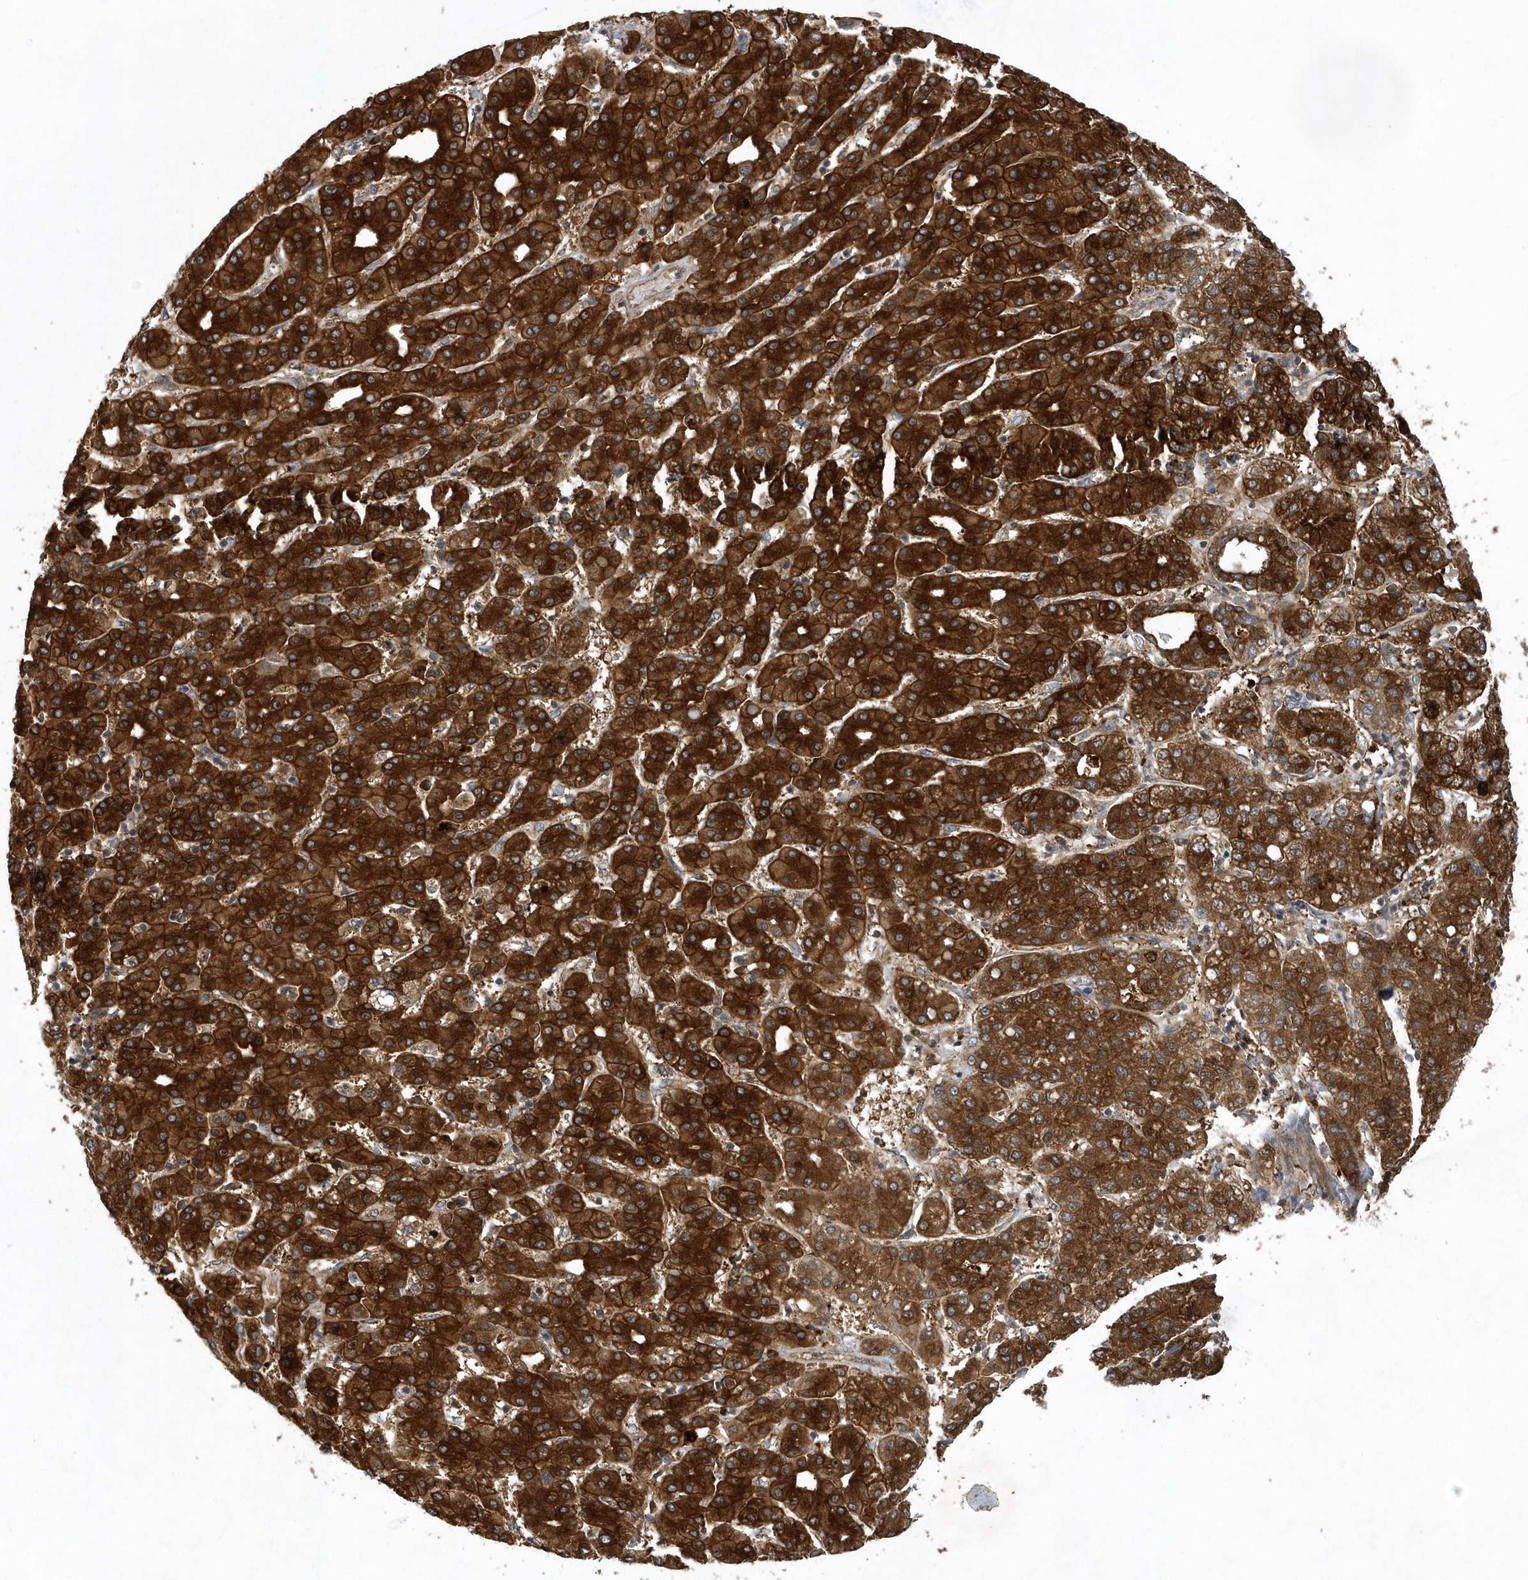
{"staining": {"intensity": "strong", "quantity": ">75%", "location": "cytoplasmic/membranous"}, "tissue": "liver cancer", "cell_type": "Tumor cells", "image_type": "cancer", "snomed": [{"axis": "morphology", "description": "Carcinoma, Hepatocellular, NOS"}, {"axis": "topography", "description": "Liver"}], "caption": "Tumor cells display strong cytoplasmic/membranous staining in about >75% of cells in liver cancer (hepatocellular carcinoma). The protein of interest is stained brown, and the nuclei are stained in blue (DAB (3,3'-diaminobenzidine) IHC with brightfield microscopy, high magnification).", "gene": "PAICS", "patient": {"sex": "male", "age": 65}}